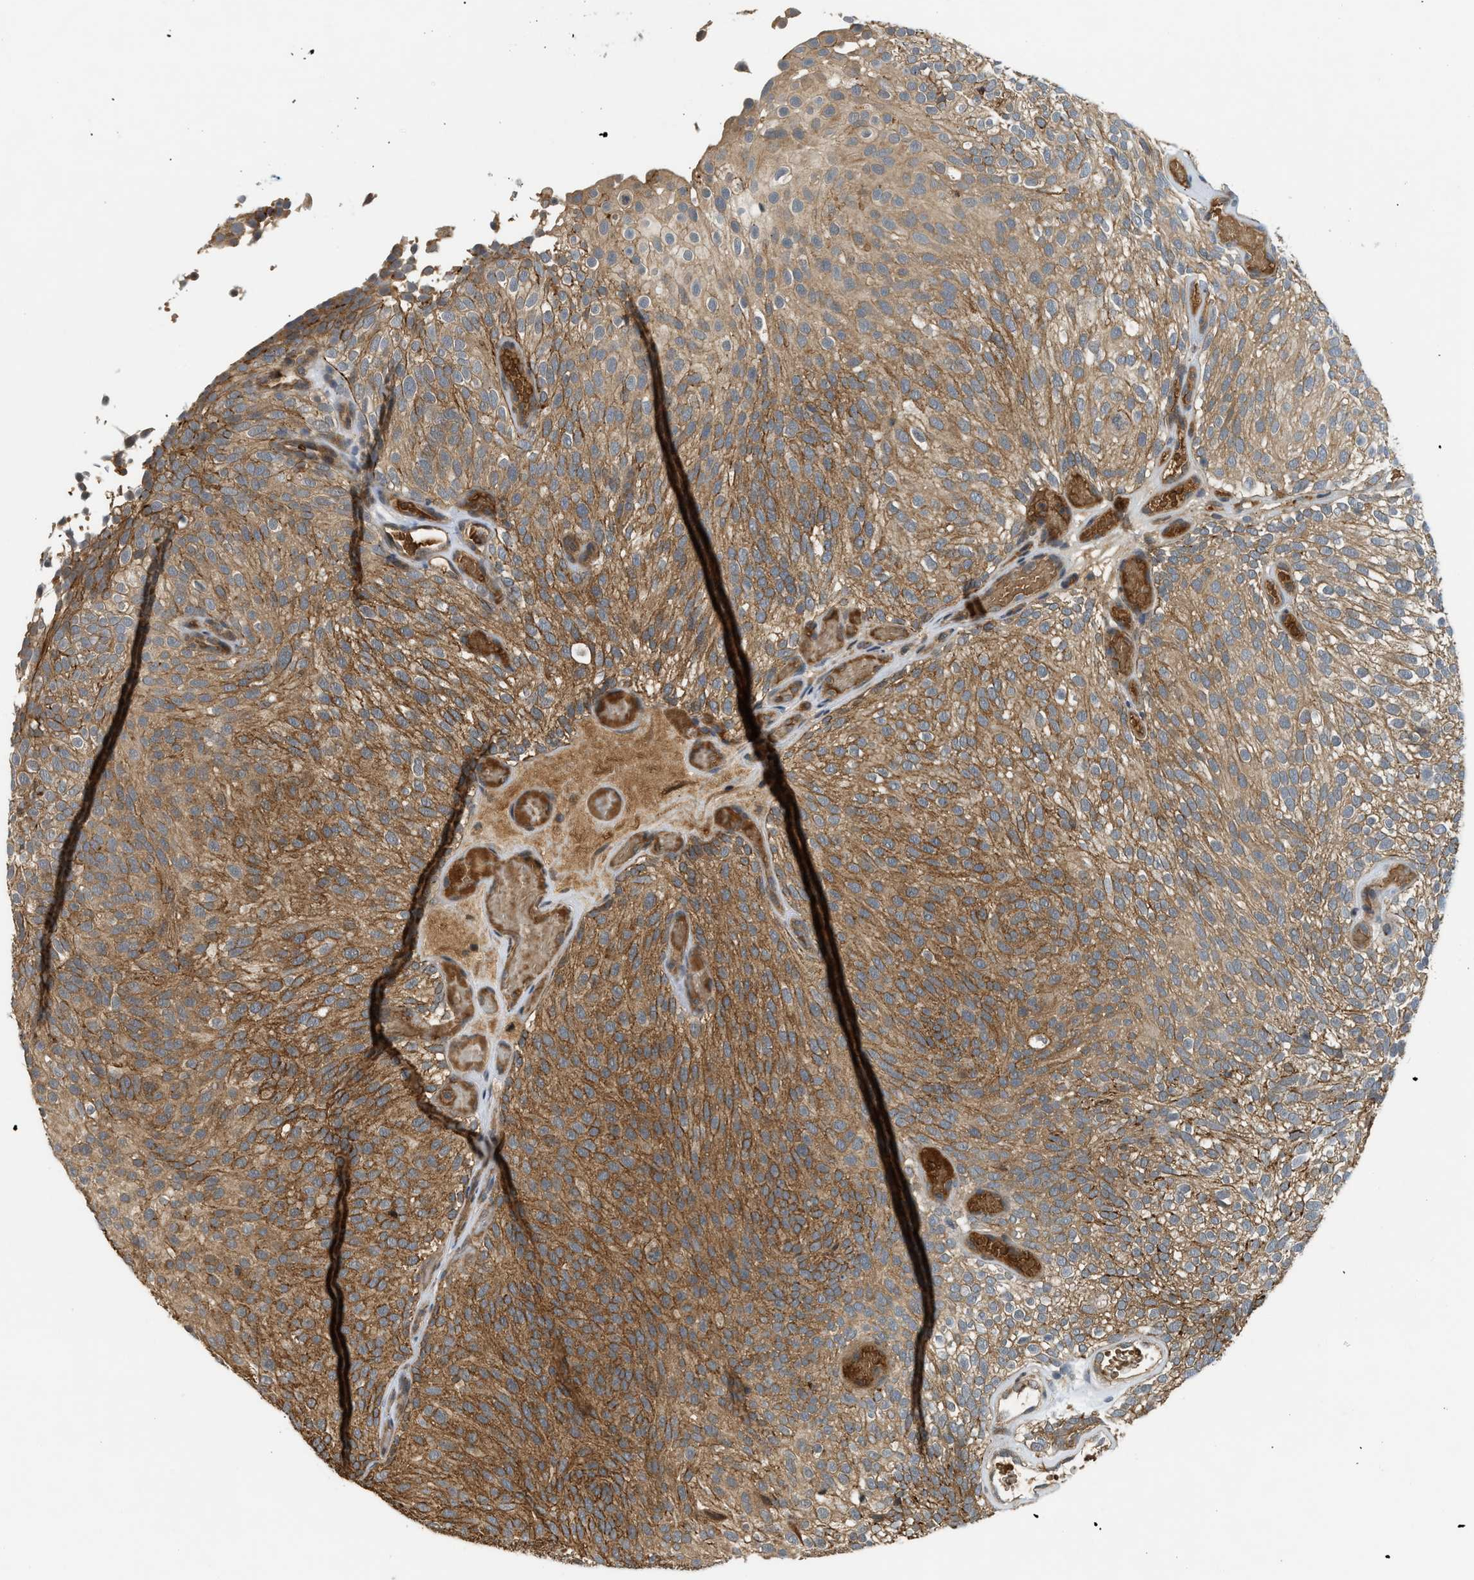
{"staining": {"intensity": "moderate", "quantity": ">75%", "location": "cytoplasmic/membranous"}, "tissue": "urothelial cancer", "cell_type": "Tumor cells", "image_type": "cancer", "snomed": [{"axis": "morphology", "description": "Urothelial carcinoma, Low grade"}, {"axis": "topography", "description": "Urinary bladder"}], "caption": "The image exhibits staining of urothelial carcinoma (low-grade), revealing moderate cytoplasmic/membranous protein positivity (brown color) within tumor cells.", "gene": "ADCY8", "patient": {"sex": "male", "age": 78}}